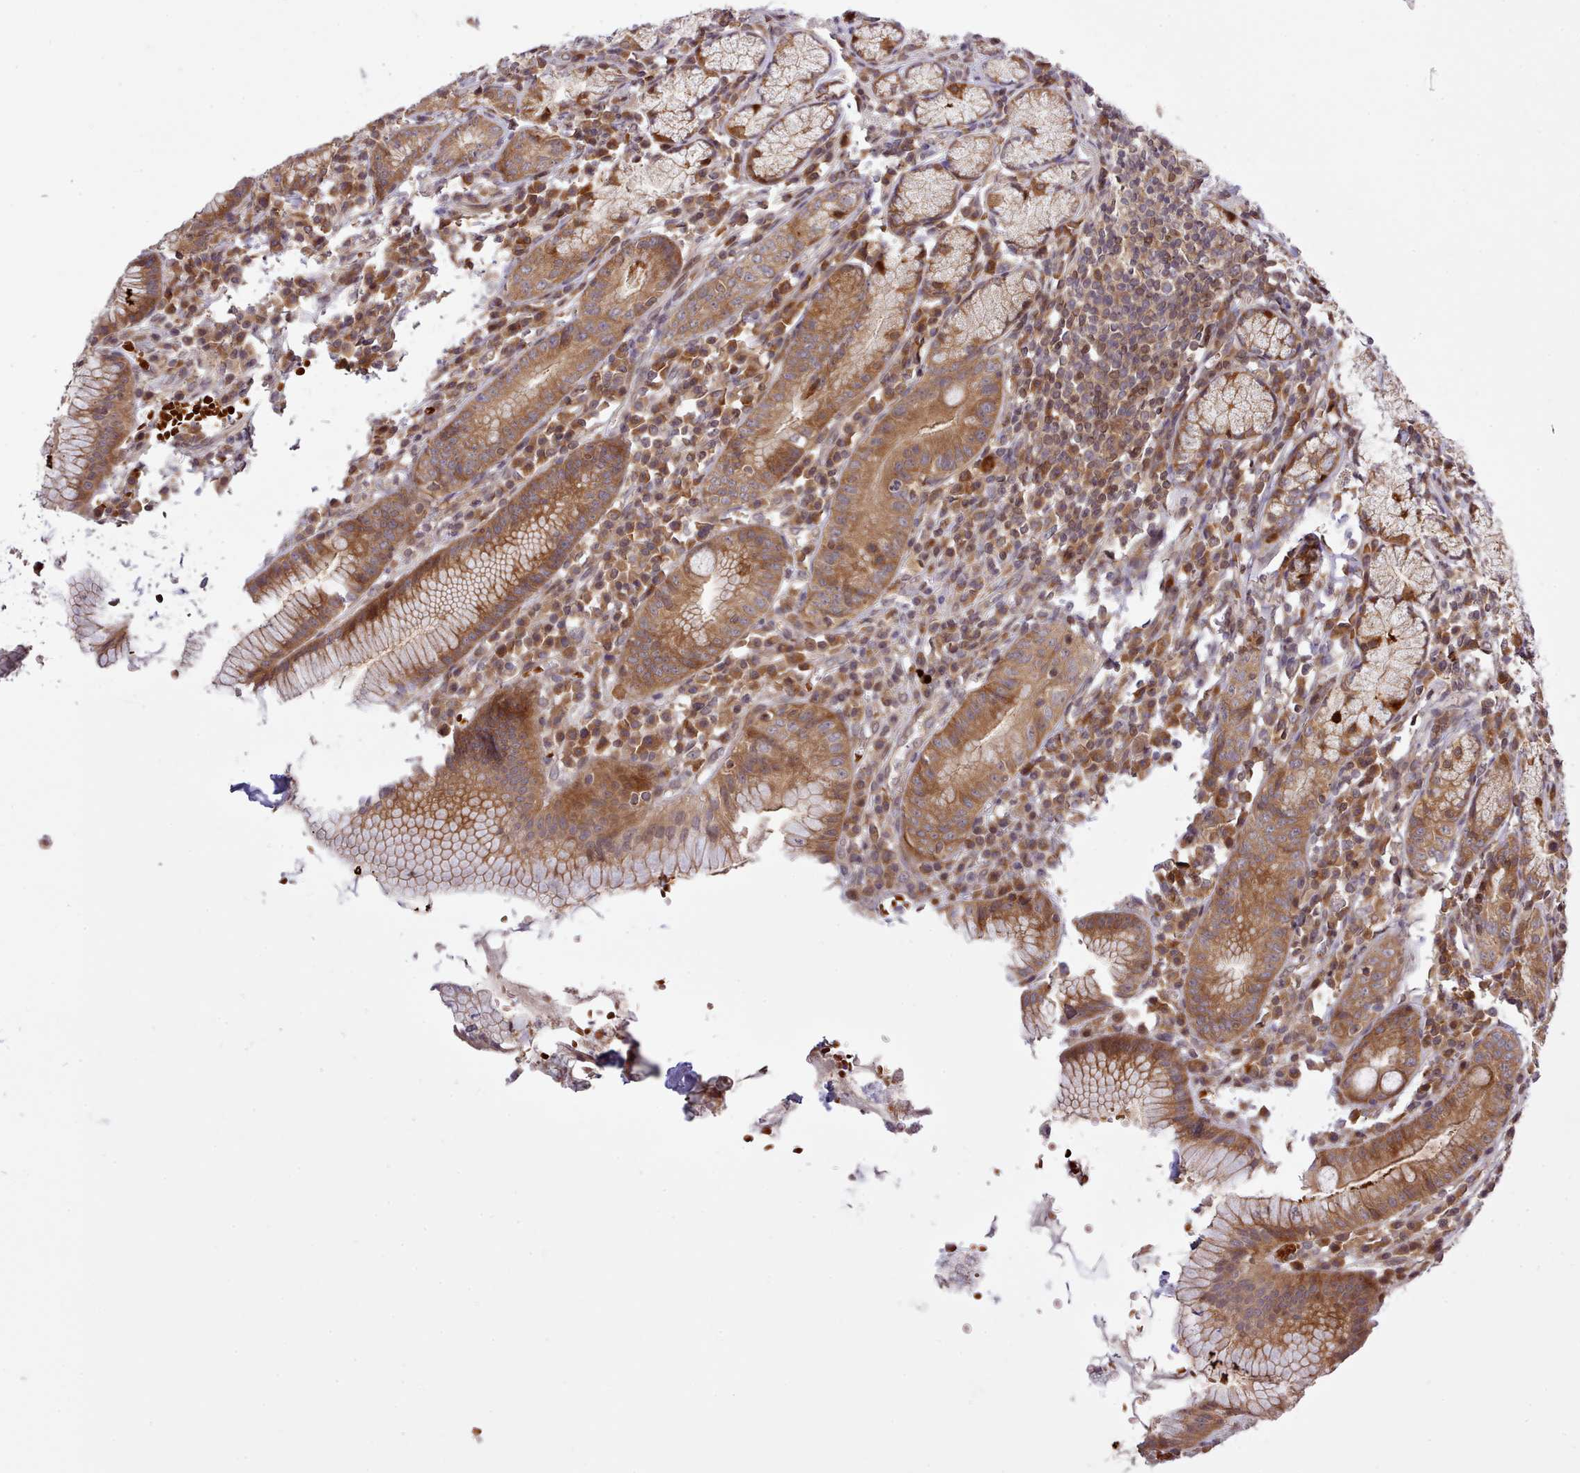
{"staining": {"intensity": "moderate", "quantity": ">75%", "location": "cytoplasmic/membranous,nuclear"}, "tissue": "stomach", "cell_type": "Glandular cells", "image_type": "normal", "snomed": [{"axis": "morphology", "description": "Normal tissue, NOS"}, {"axis": "topography", "description": "Stomach"}], "caption": "Protein staining displays moderate cytoplasmic/membranous,nuclear expression in about >75% of glandular cells in normal stomach. (IHC, brightfield microscopy, high magnification).", "gene": "UBE2G1", "patient": {"sex": "male", "age": 55}}